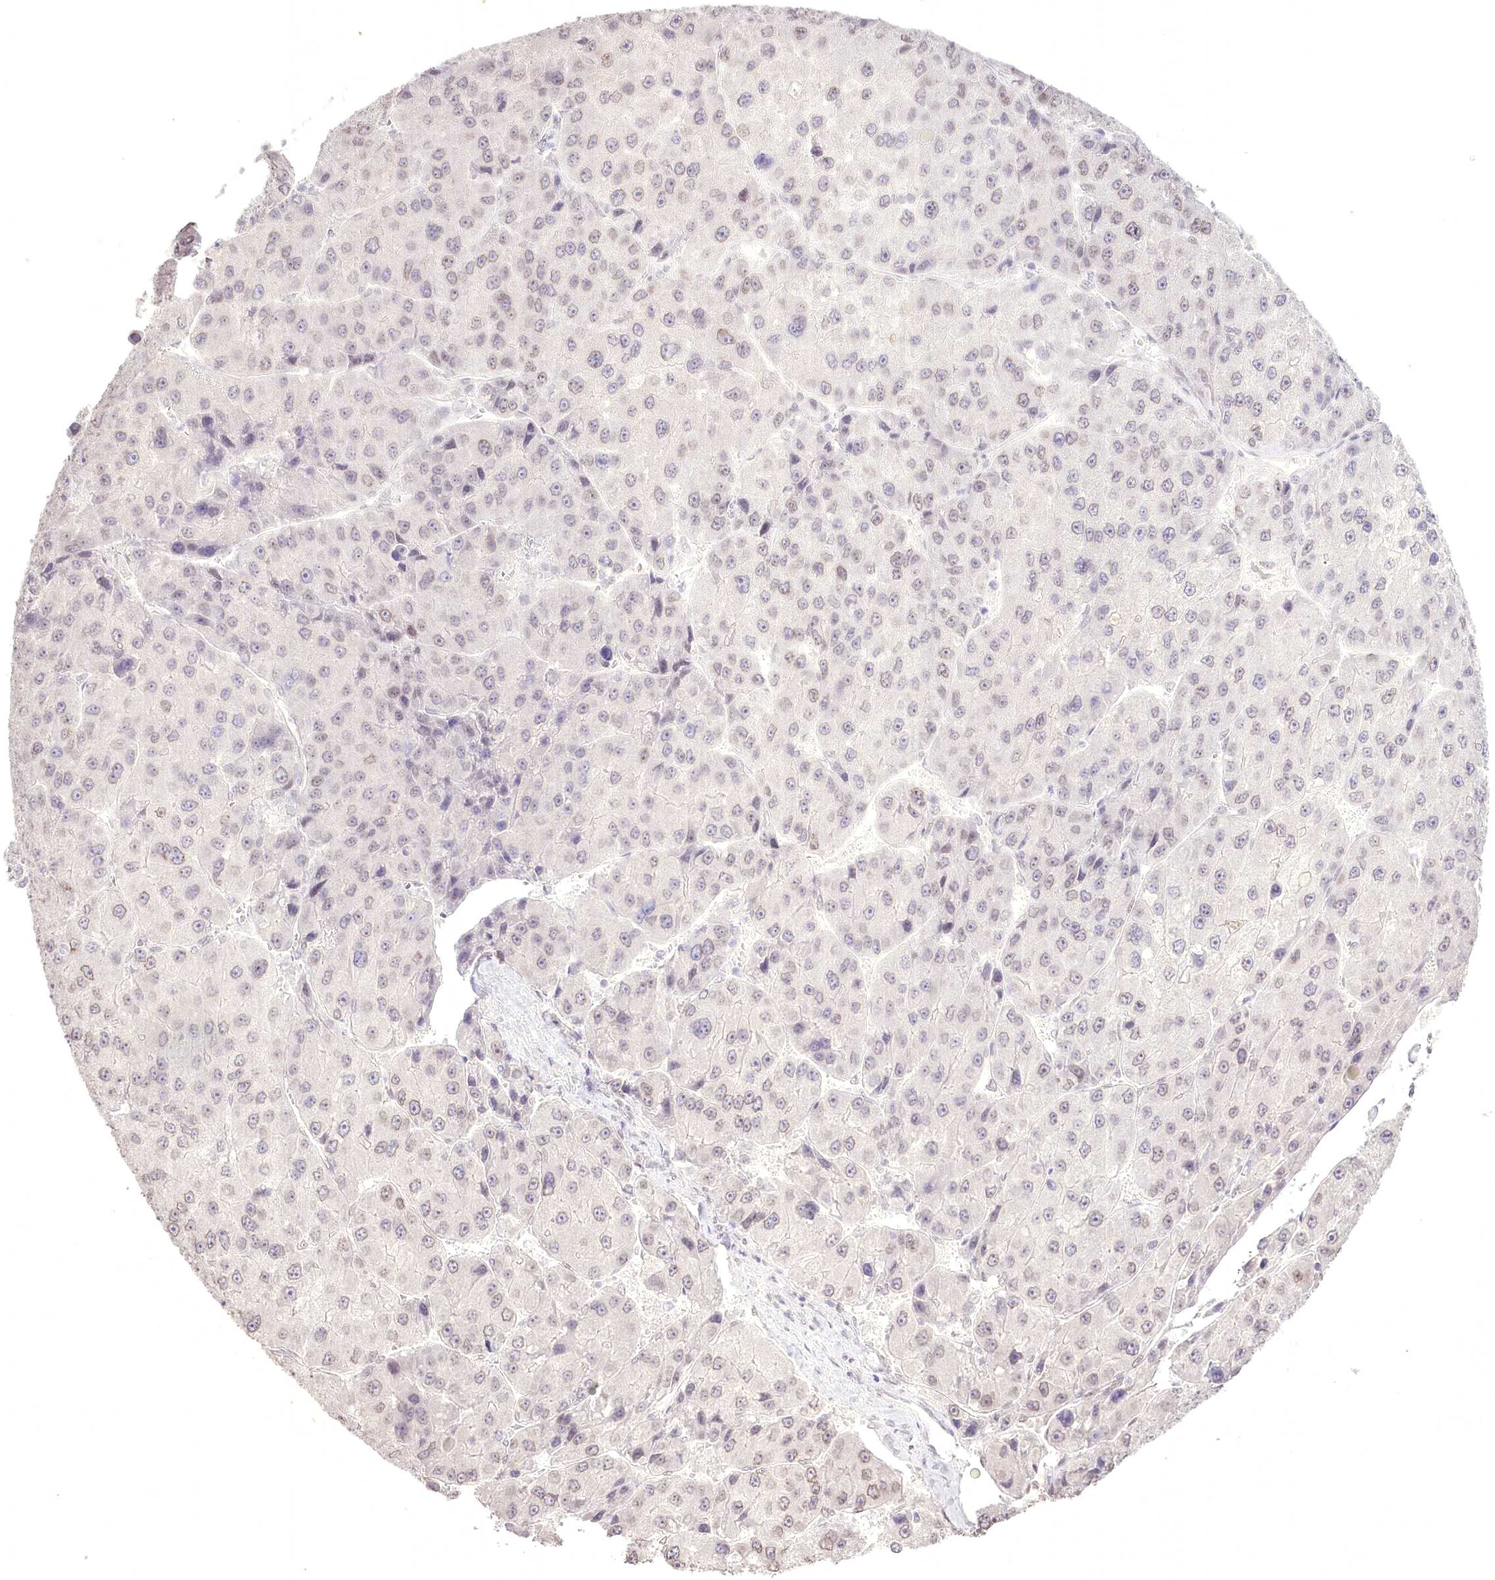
{"staining": {"intensity": "negative", "quantity": "none", "location": "none"}, "tissue": "liver cancer", "cell_type": "Tumor cells", "image_type": "cancer", "snomed": [{"axis": "morphology", "description": "Carcinoma, Hepatocellular, NOS"}, {"axis": "topography", "description": "Liver"}], "caption": "Tumor cells show no significant protein staining in hepatocellular carcinoma (liver).", "gene": "SLC39A10", "patient": {"sex": "female", "age": 73}}